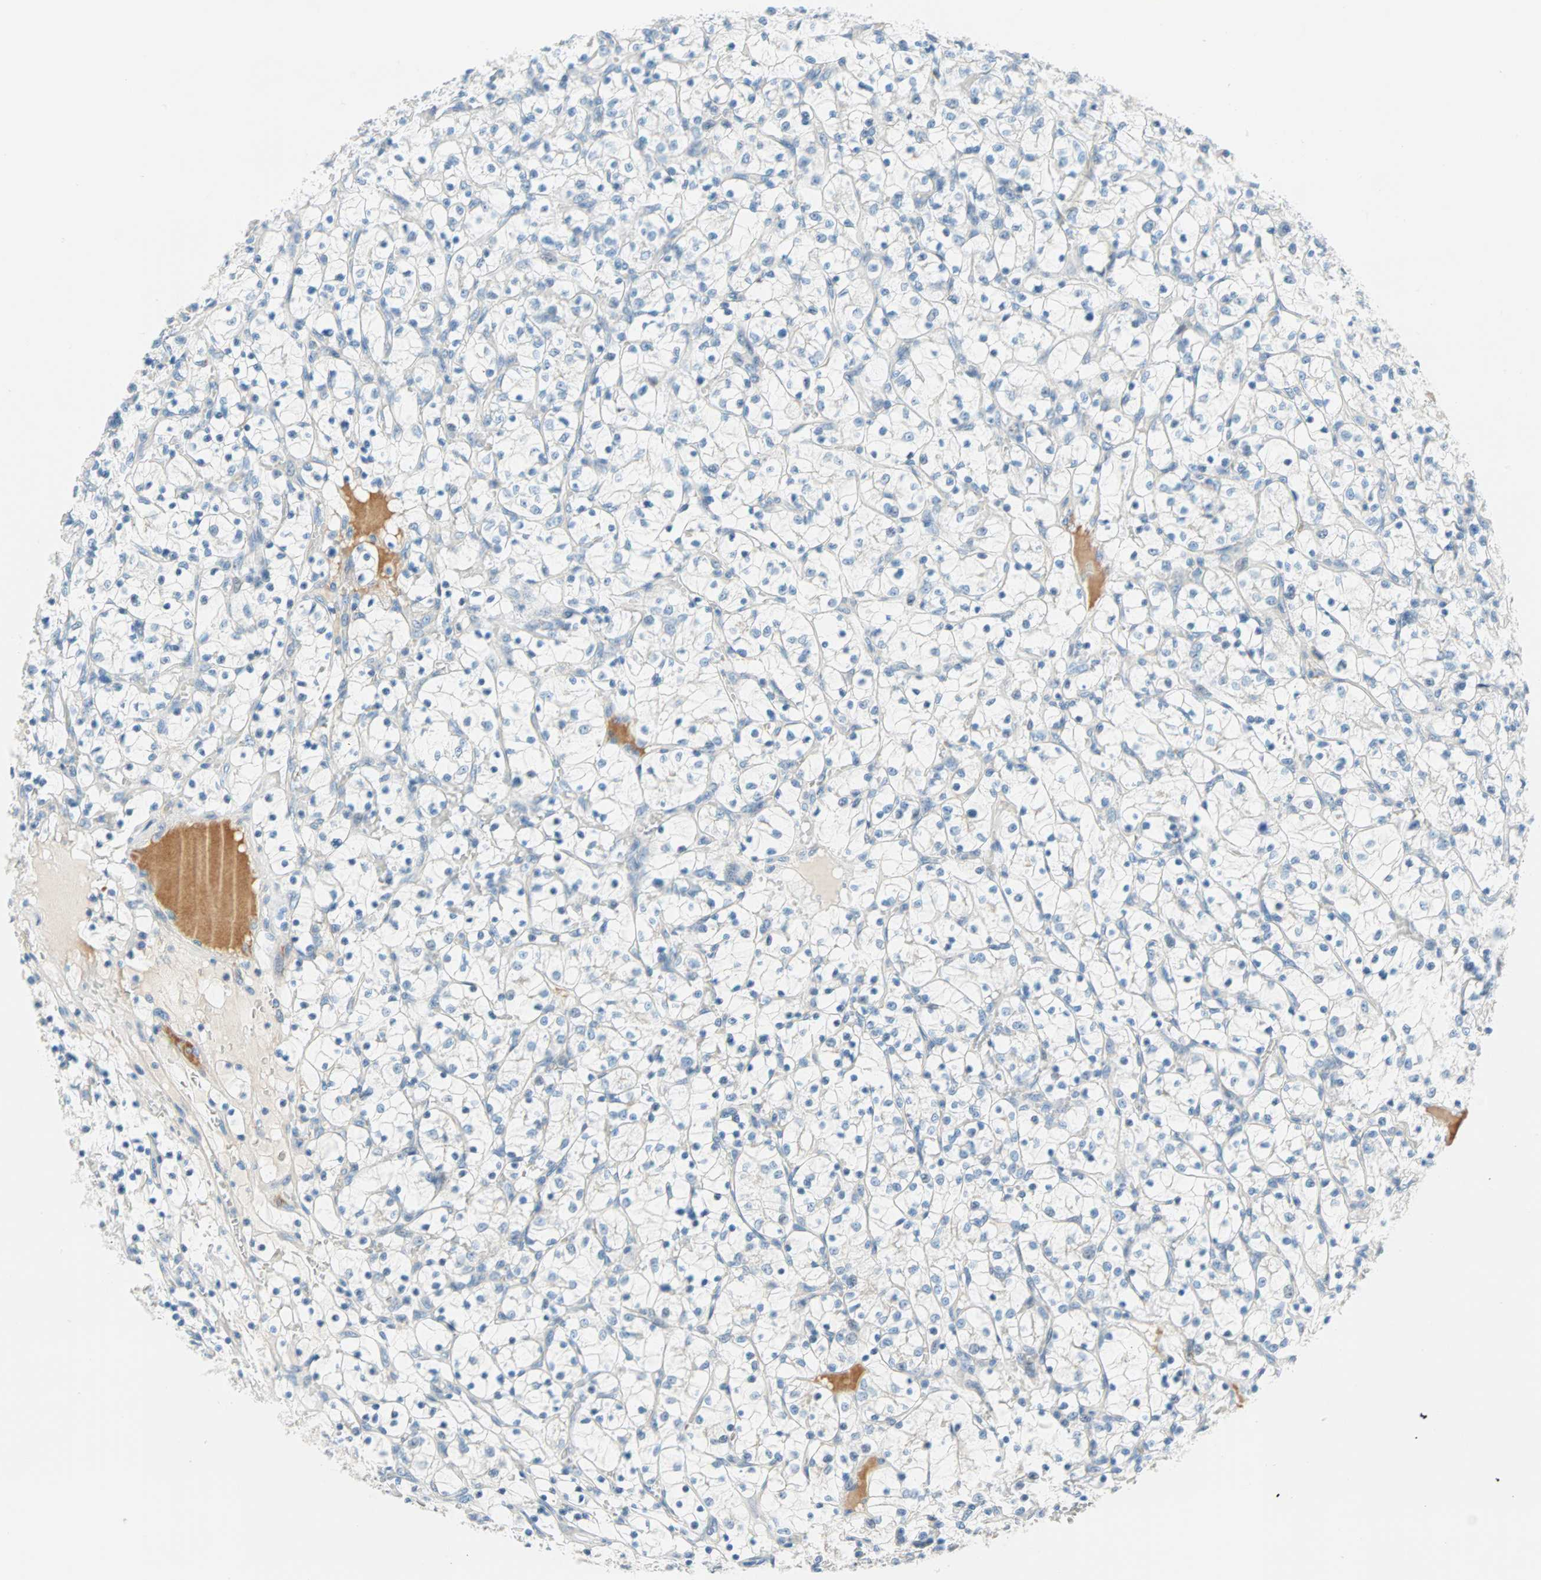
{"staining": {"intensity": "negative", "quantity": "none", "location": "none"}, "tissue": "renal cancer", "cell_type": "Tumor cells", "image_type": "cancer", "snomed": [{"axis": "morphology", "description": "Adenocarcinoma, NOS"}, {"axis": "topography", "description": "Kidney"}], "caption": "Renal cancer was stained to show a protein in brown. There is no significant staining in tumor cells. The staining is performed using DAB brown chromogen with nuclei counter-stained in using hematoxylin.", "gene": "TMEM163", "patient": {"sex": "female", "age": 69}}